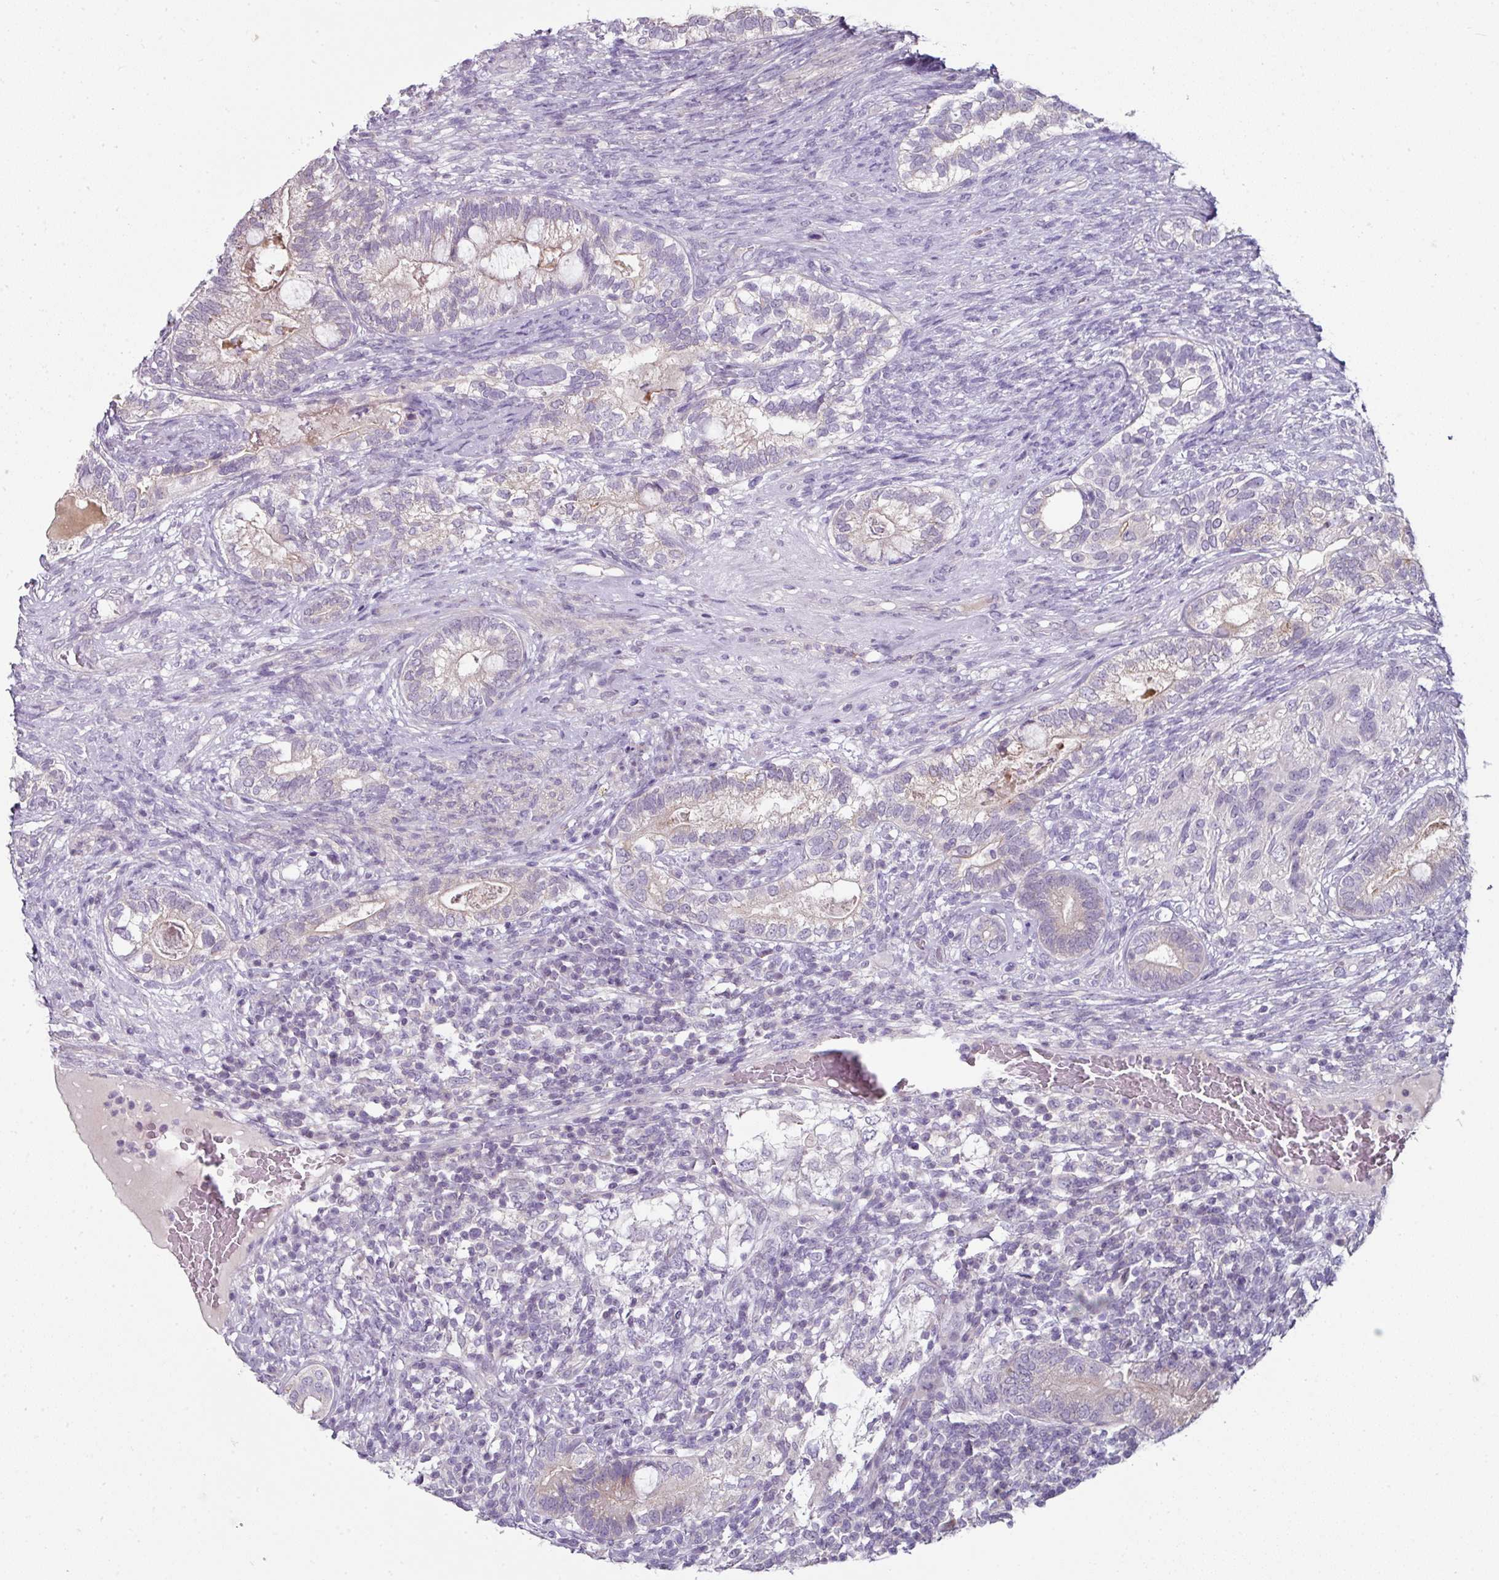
{"staining": {"intensity": "negative", "quantity": "none", "location": "none"}, "tissue": "testis cancer", "cell_type": "Tumor cells", "image_type": "cancer", "snomed": [{"axis": "morphology", "description": "Seminoma, NOS"}, {"axis": "morphology", "description": "Carcinoma, Embryonal, NOS"}, {"axis": "topography", "description": "Testis"}], "caption": "High magnification brightfield microscopy of testis cancer (embryonal carcinoma) stained with DAB (brown) and counterstained with hematoxylin (blue): tumor cells show no significant positivity.", "gene": "FHAD1", "patient": {"sex": "male", "age": 41}}